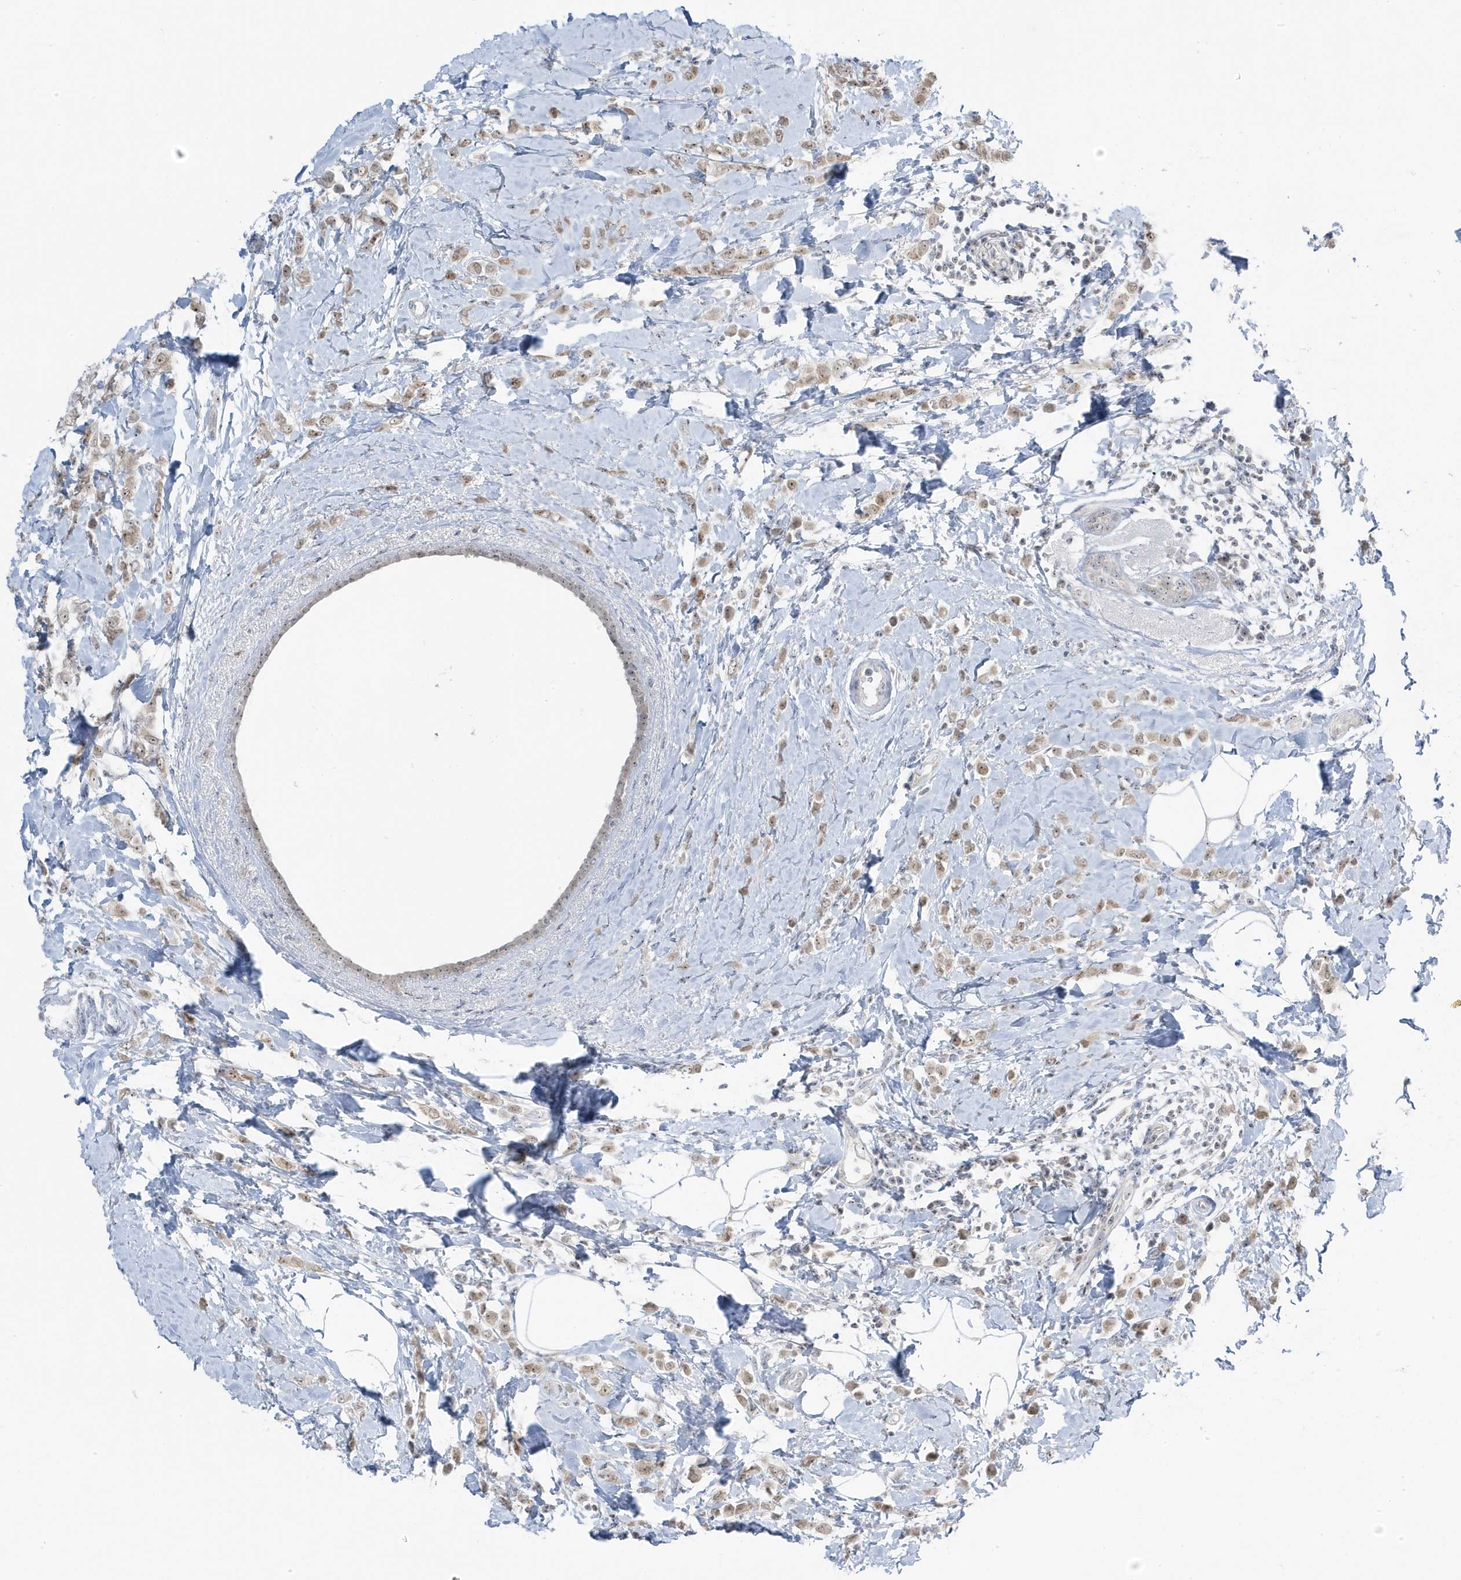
{"staining": {"intensity": "moderate", "quantity": ">75%", "location": "nuclear"}, "tissue": "breast cancer", "cell_type": "Tumor cells", "image_type": "cancer", "snomed": [{"axis": "morphology", "description": "Lobular carcinoma"}, {"axis": "topography", "description": "Breast"}], "caption": "High-magnification brightfield microscopy of breast cancer (lobular carcinoma) stained with DAB (brown) and counterstained with hematoxylin (blue). tumor cells exhibit moderate nuclear expression is seen in approximately>75% of cells.", "gene": "TSEN15", "patient": {"sex": "female", "age": 47}}